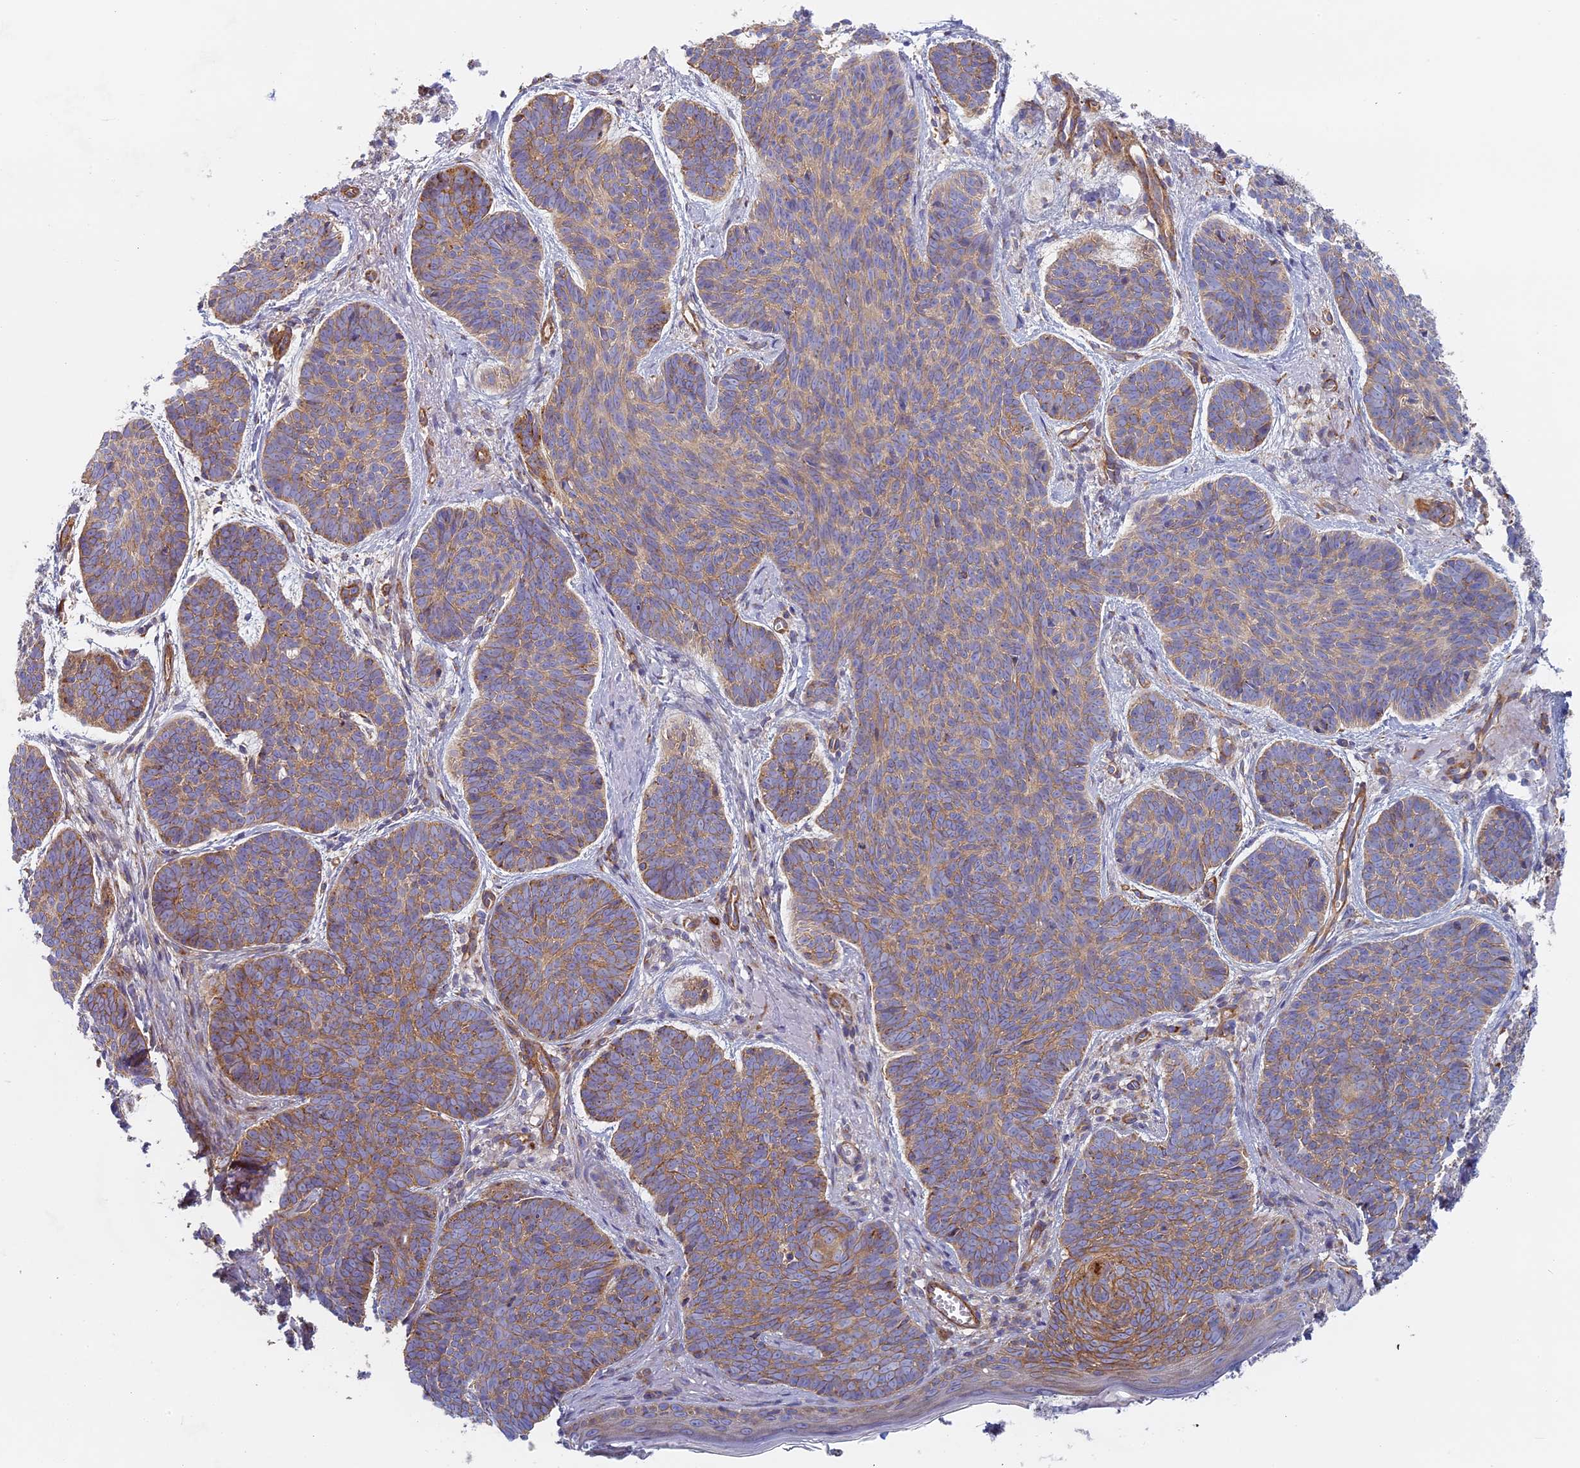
{"staining": {"intensity": "weak", "quantity": "25%-75%", "location": "cytoplasmic/membranous"}, "tissue": "skin cancer", "cell_type": "Tumor cells", "image_type": "cancer", "snomed": [{"axis": "morphology", "description": "Basal cell carcinoma"}, {"axis": "topography", "description": "Skin"}], "caption": "Immunohistochemistry image of neoplastic tissue: human skin cancer (basal cell carcinoma) stained using immunohistochemistry (IHC) shows low levels of weak protein expression localized specifically in the cytoplasmic/membranous of tumor cells, appearing as a cytoplasmic/membranous brown color.", "gene": "DDA1", "patient": {"sex": "female", "age": 74}}